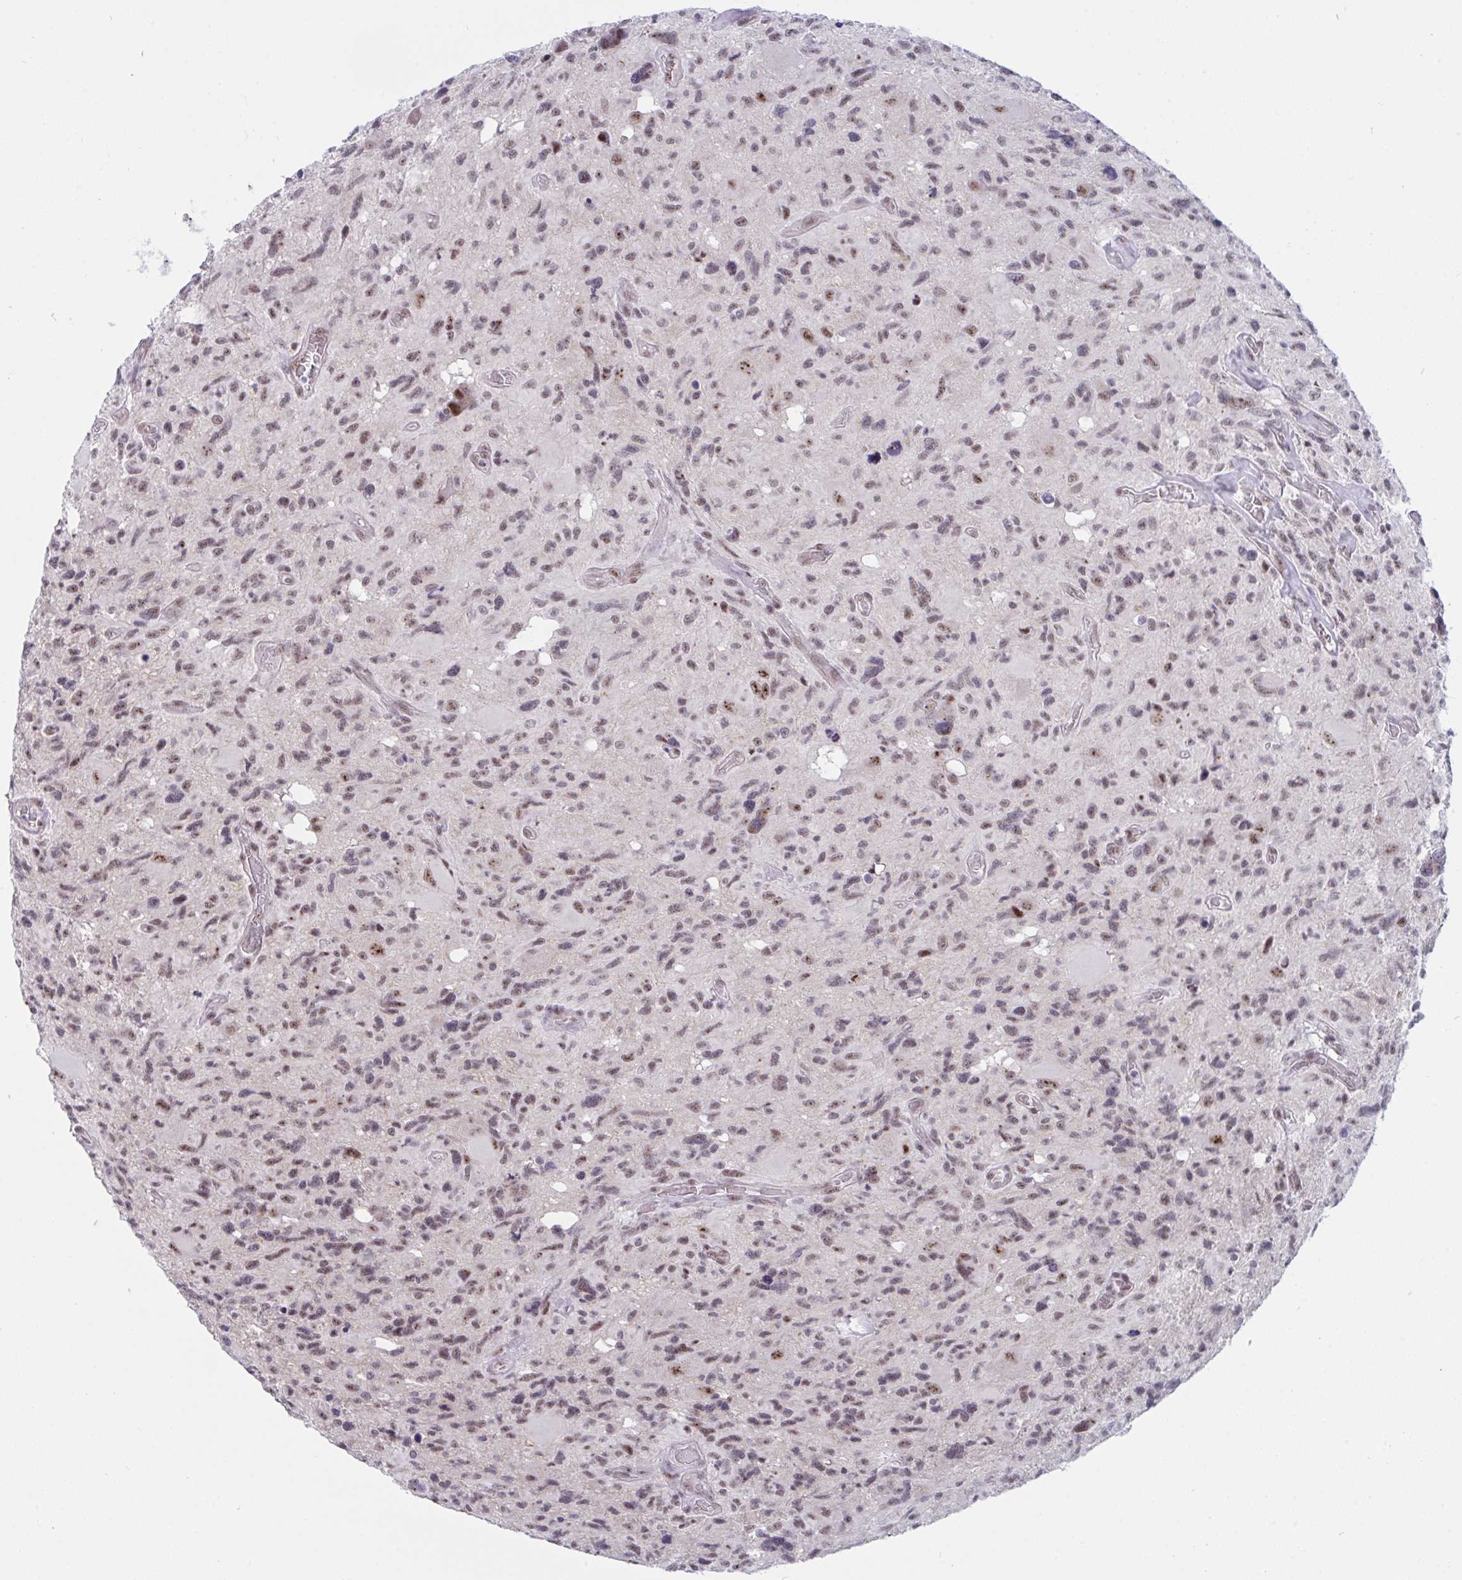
{"staining": {"intensity": "weak", "quantity": ">75%", "location": "nuclear"}, "tissue": "glioma", "cell_type": "Tumor cells", "image_type": "cancer", "snomed": [{"axis": "morphology", "description": "Glioma, malignant, High grade"}, {"axis": "topography", "description": "Brain"}], "caption": "Glioma stained for a protein exhibits weak nuclear positivity in tumor cells.", "gene": "PRR14", "patient": {"sex": "male", "age": 49}}